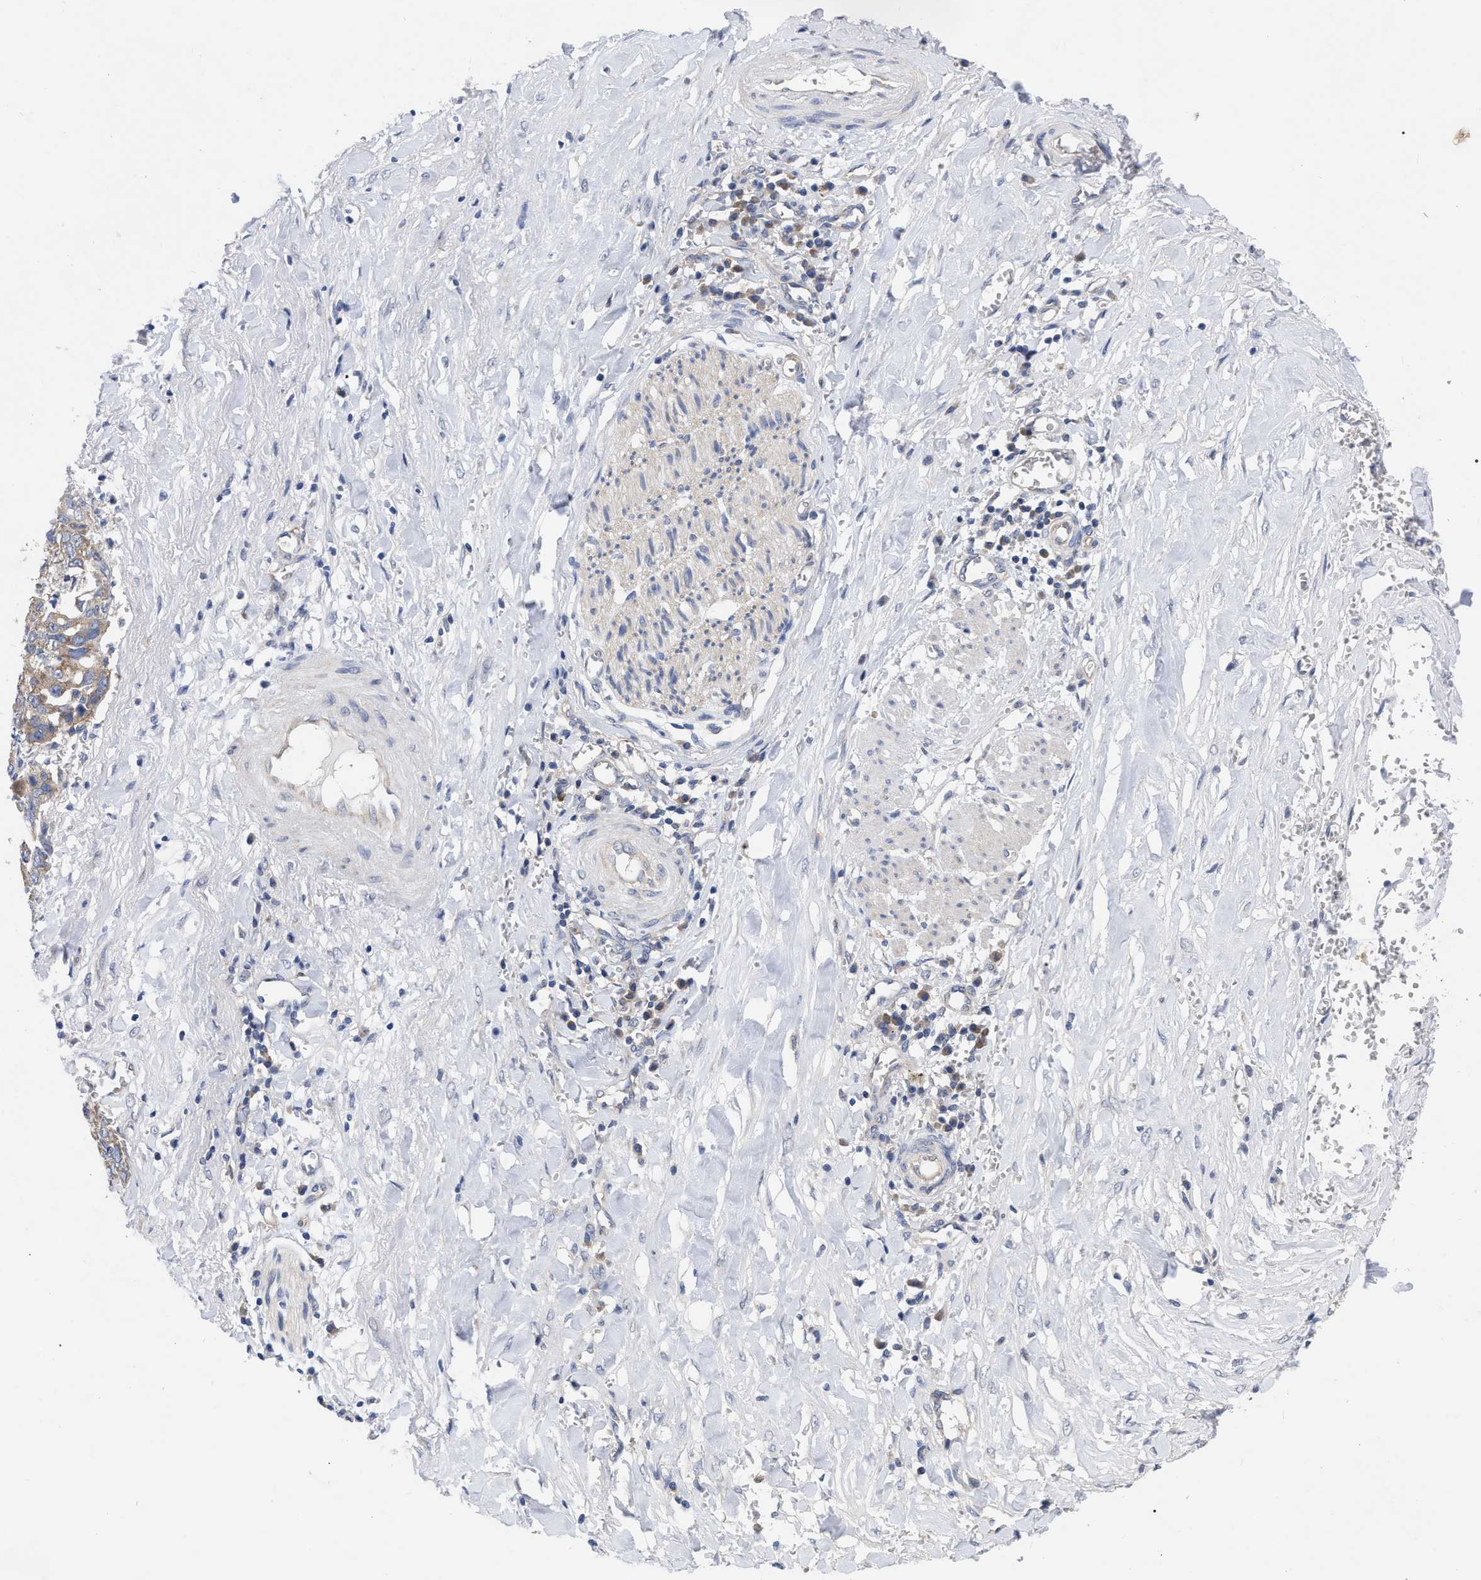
{"staining": {"intensity": "moderate", "quantity": "<25%", "location": "cytoplasmic/membranous"}, "tissue": "liver cancer", "cell_type": "Tumor cells", "image_type": "cancer", "snomed": [{"axis": "morphology", "description": "Cholangiocarcinoma"}, {"axis": "topography", "description": "Liver"}], "caption": "Immunohistochemistry (IHC) (DAB (3,3'-diaminobenzidine)) staining of liver cancer demonstrates moderate cytoplasmic/membranous protein expression in about <25% of tumor cells. (DAB IHC, brown staining for protein, blue staining for nuclei).", "gene": "TCP1", "patient": {"sex": "female", "age": 79}}